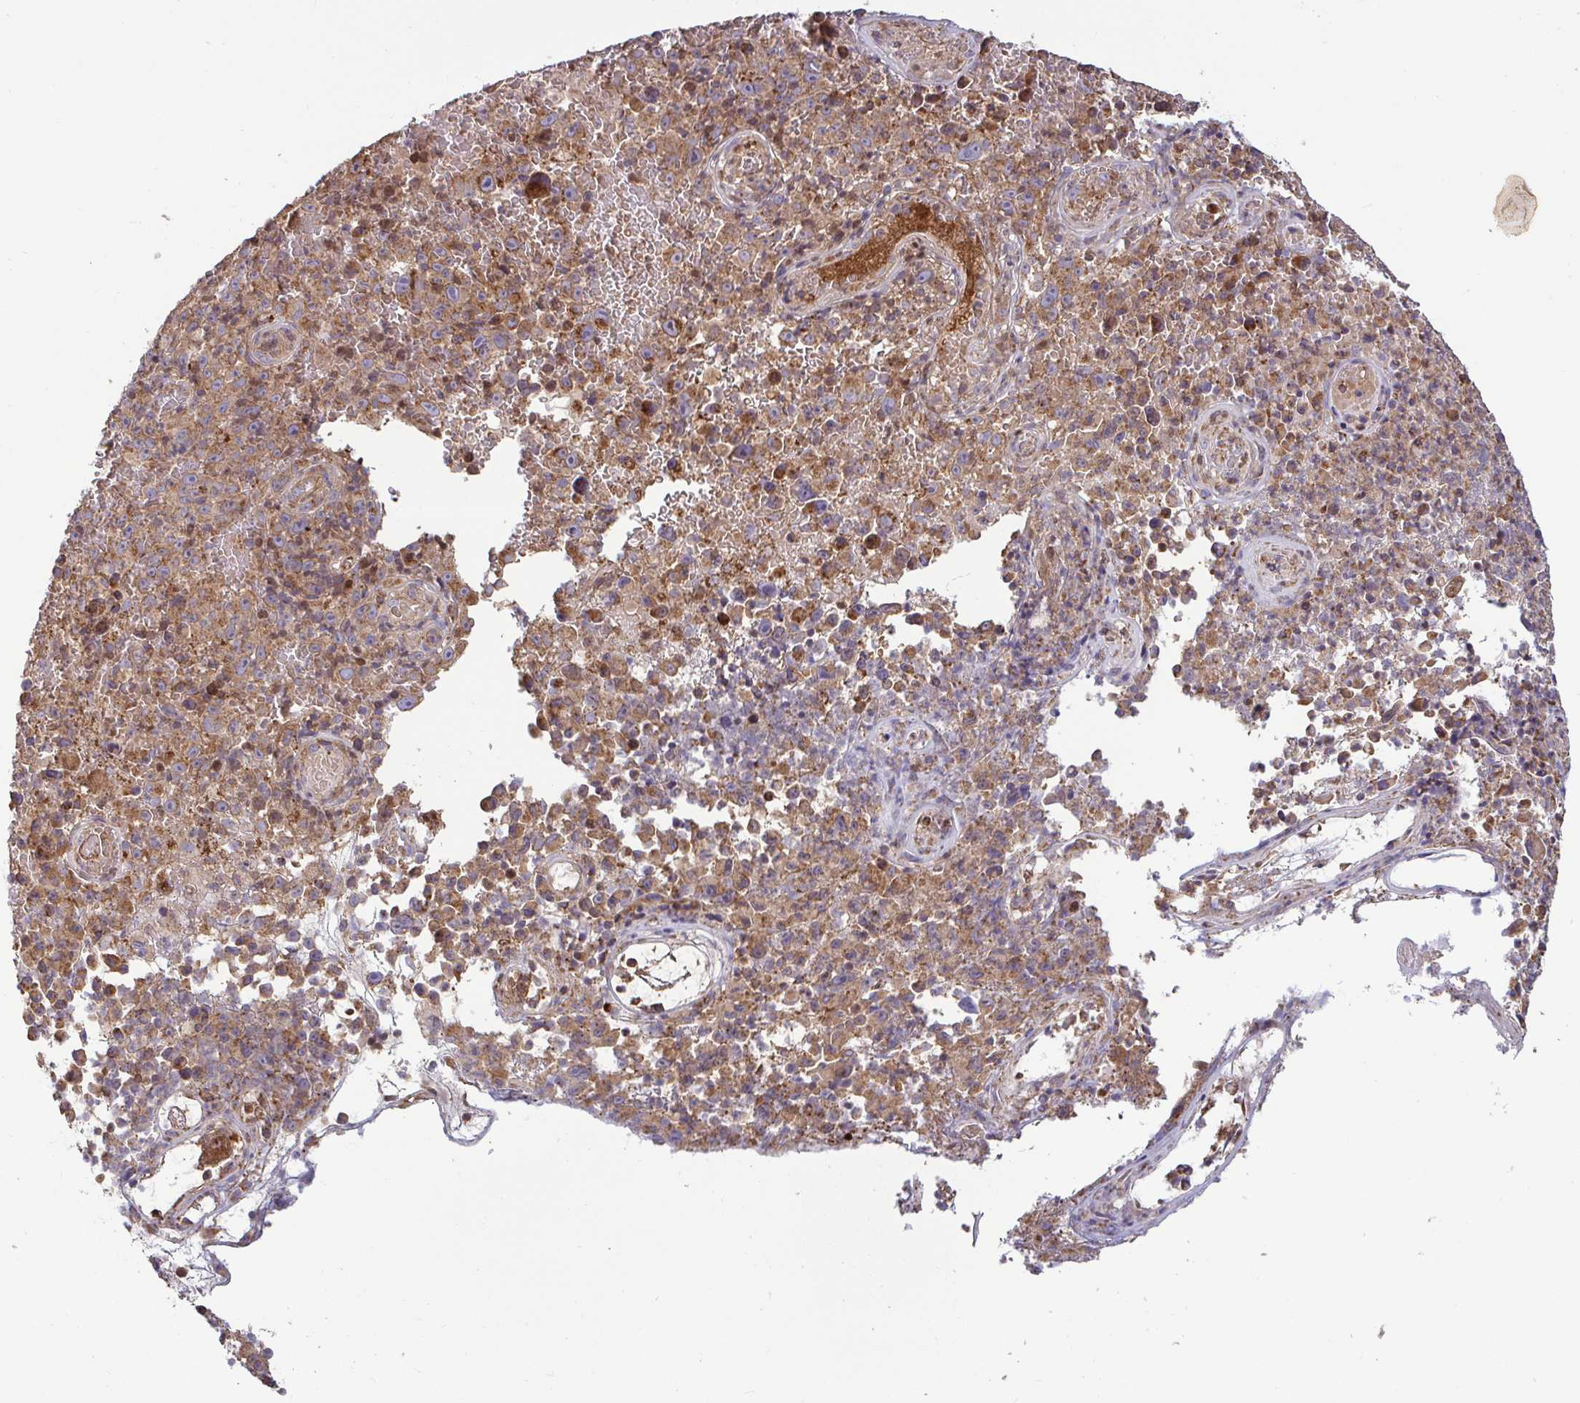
{"staining": {"intensity": "moderate", "quantity": "25%-75%", "location": "cytoplasmic/membranous"}, "tissue": "melanoma", "cell_type": "Tumor cells", "image_type": "cancer", "snomed": [{"axis": "morphology", "description": "Malignant melanoma, NOS"}, {"axis": "topography", "description": "Skin"}], "caption": "This is an image of immunohistochemistry staining of malignant melanoma, which shows moderate expression in the cytoplasmic/membranous of tumor cells.", "gene": "SPRY1", "patient": {"sex": "female", "age": 82}}